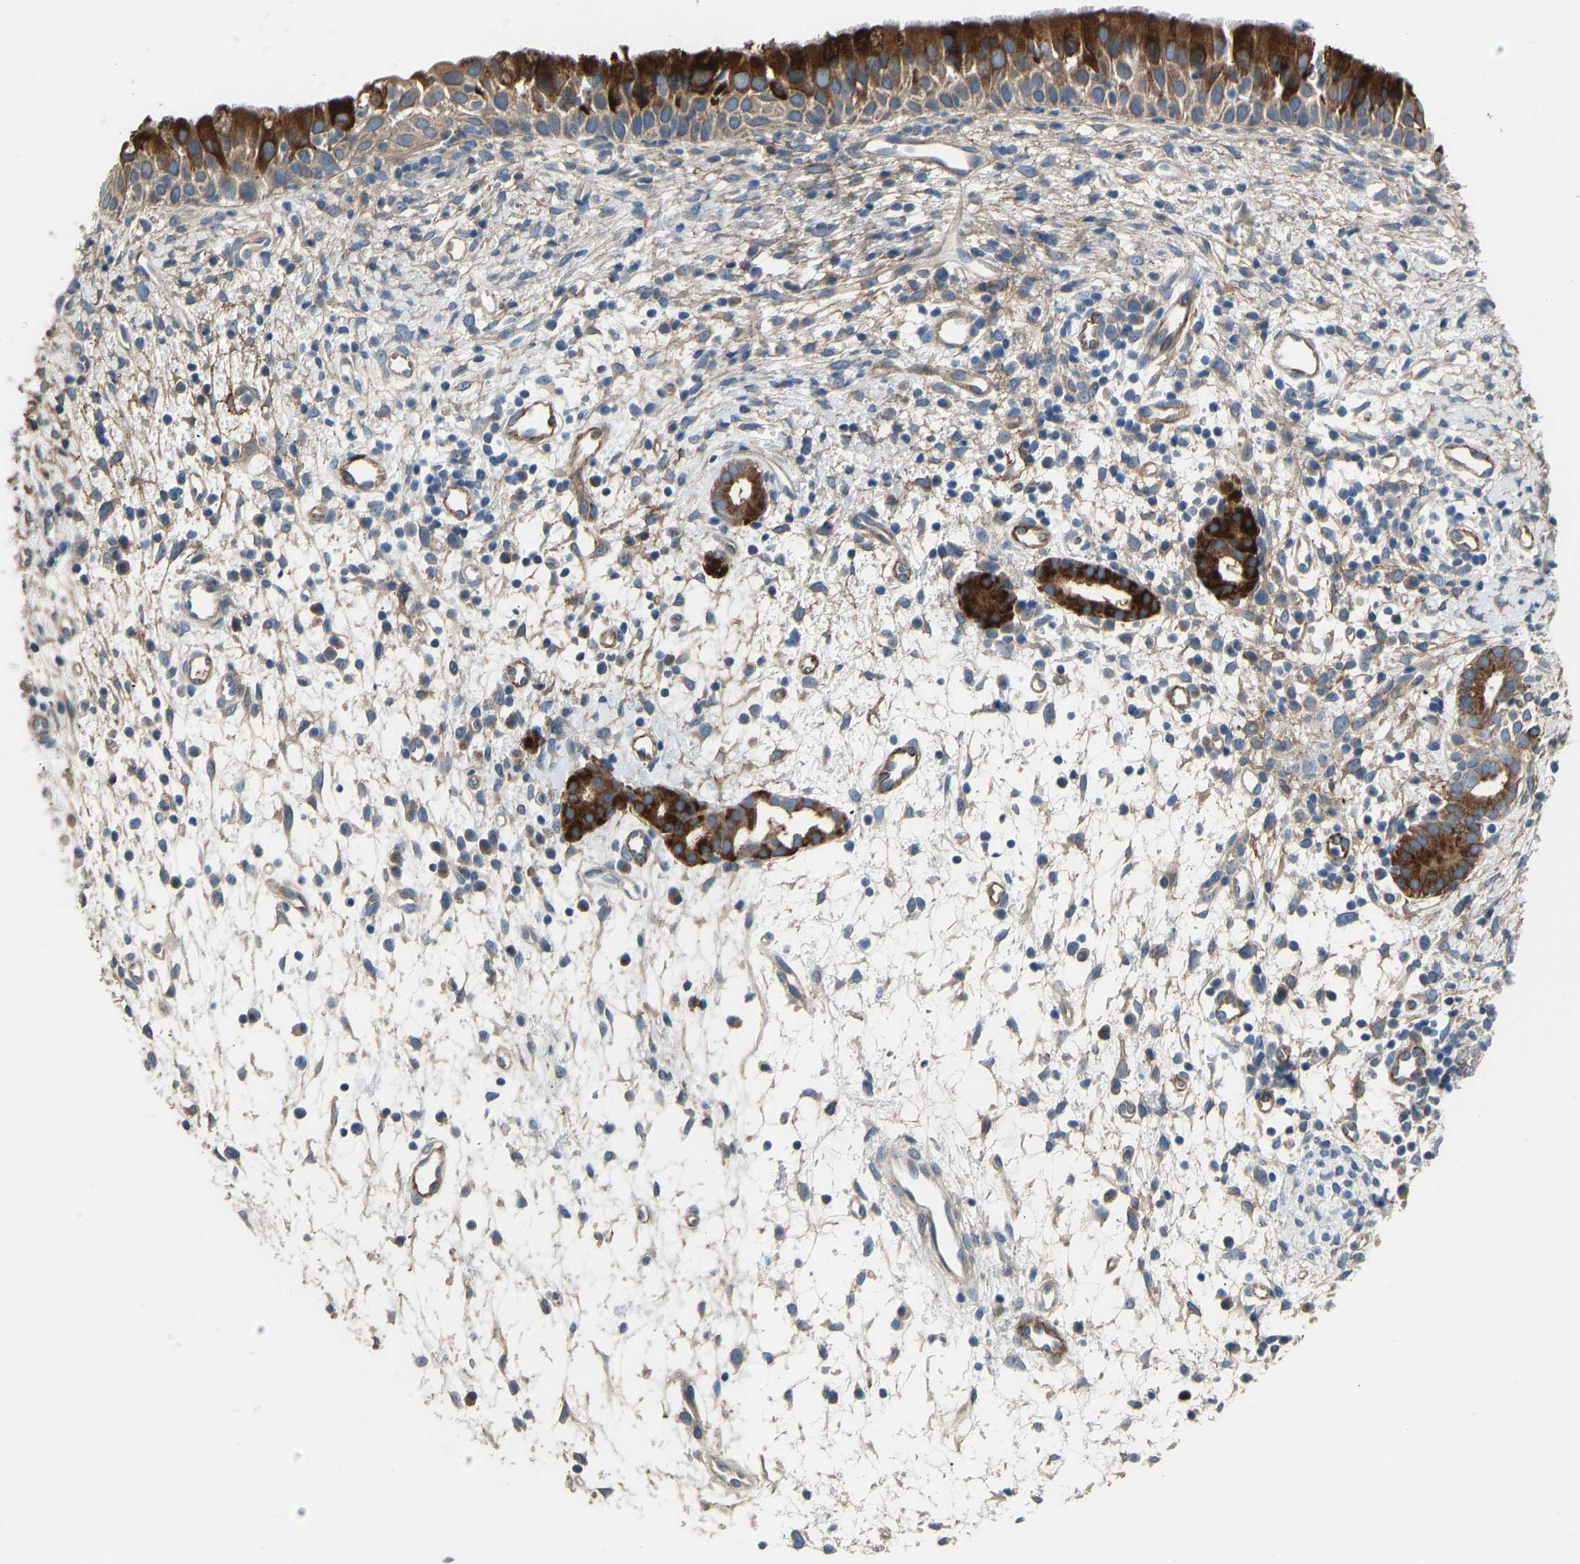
{"staining": {"intensity": "strong", "quantity": ">75%", "location": "cytoplasmic/membranous"}, "tissue": "nasopharynx", "cell_type": "Respiratory epithelial cells", "image_type": "normal", "snomed": [{"axis": "morphology", "description": "Normal tissue, NOS"}, {"axis": "topography", "description": "Nasopharynx"}], "caption": "Human nasopharynx stained for a protein (brown) reveals strong cytoplasmic/membranous positive expression in about >75% of respiratory epithelial cells.", "gene": "TGFBR3", "patient": {"sex": "male", "age": 22}}